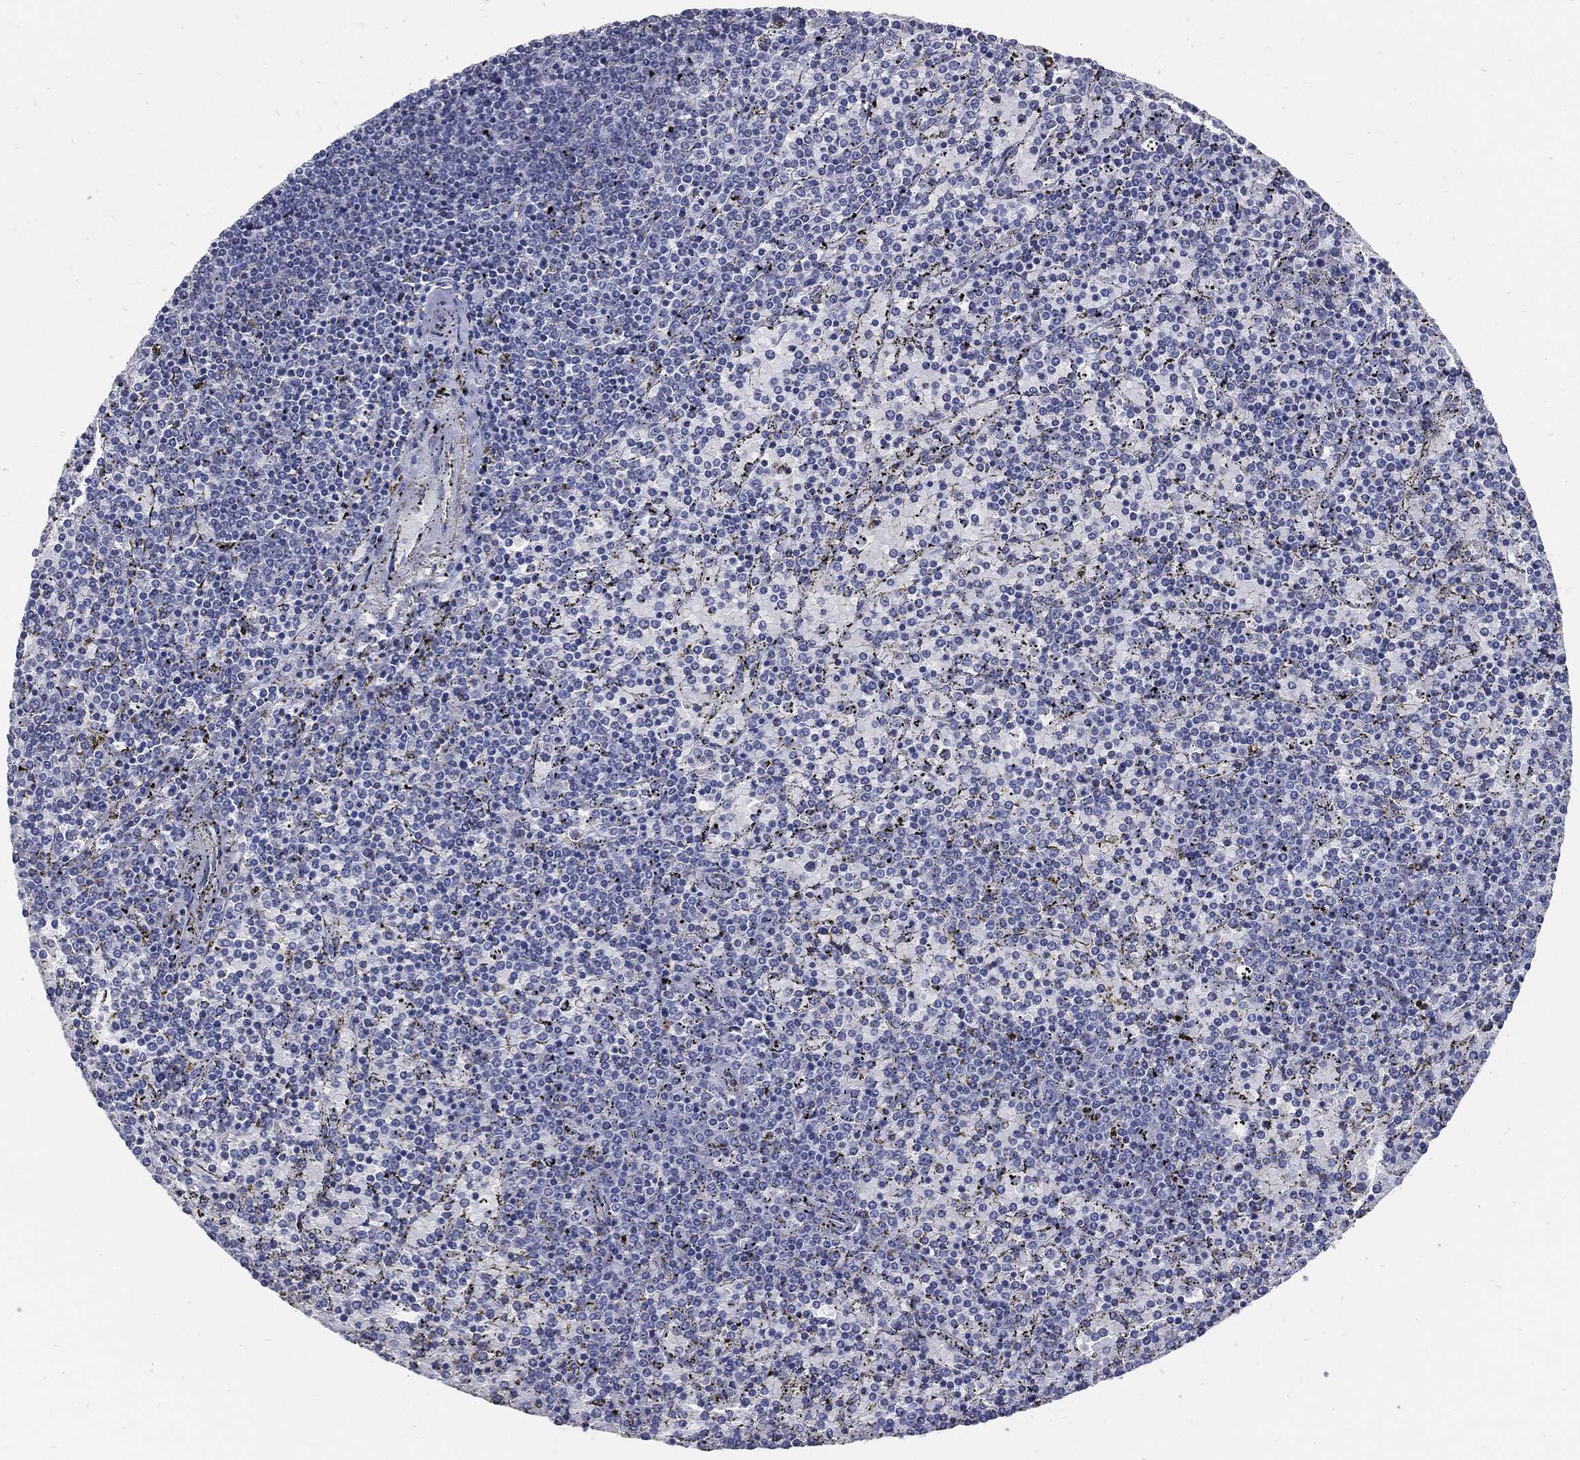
{"staining": {"intensity": "negative", "quantity": "none", "location": "none"}, "tissue": "lymphoma", "cell_type": "Tumor cells", "image_type": "cancer", "snomed": [{"axis": "morphology", "description": "Malignant lymphoma, non-Hodgkin's type, Low grade"}, {"axis": "topography", "description": "Spleen"}], "caption": "Tumor cells show no significant staining in lymphoma. Nuclei are stained in blue.", "gene": "NBN", "patient": {"sex": "female", "age": 77}}